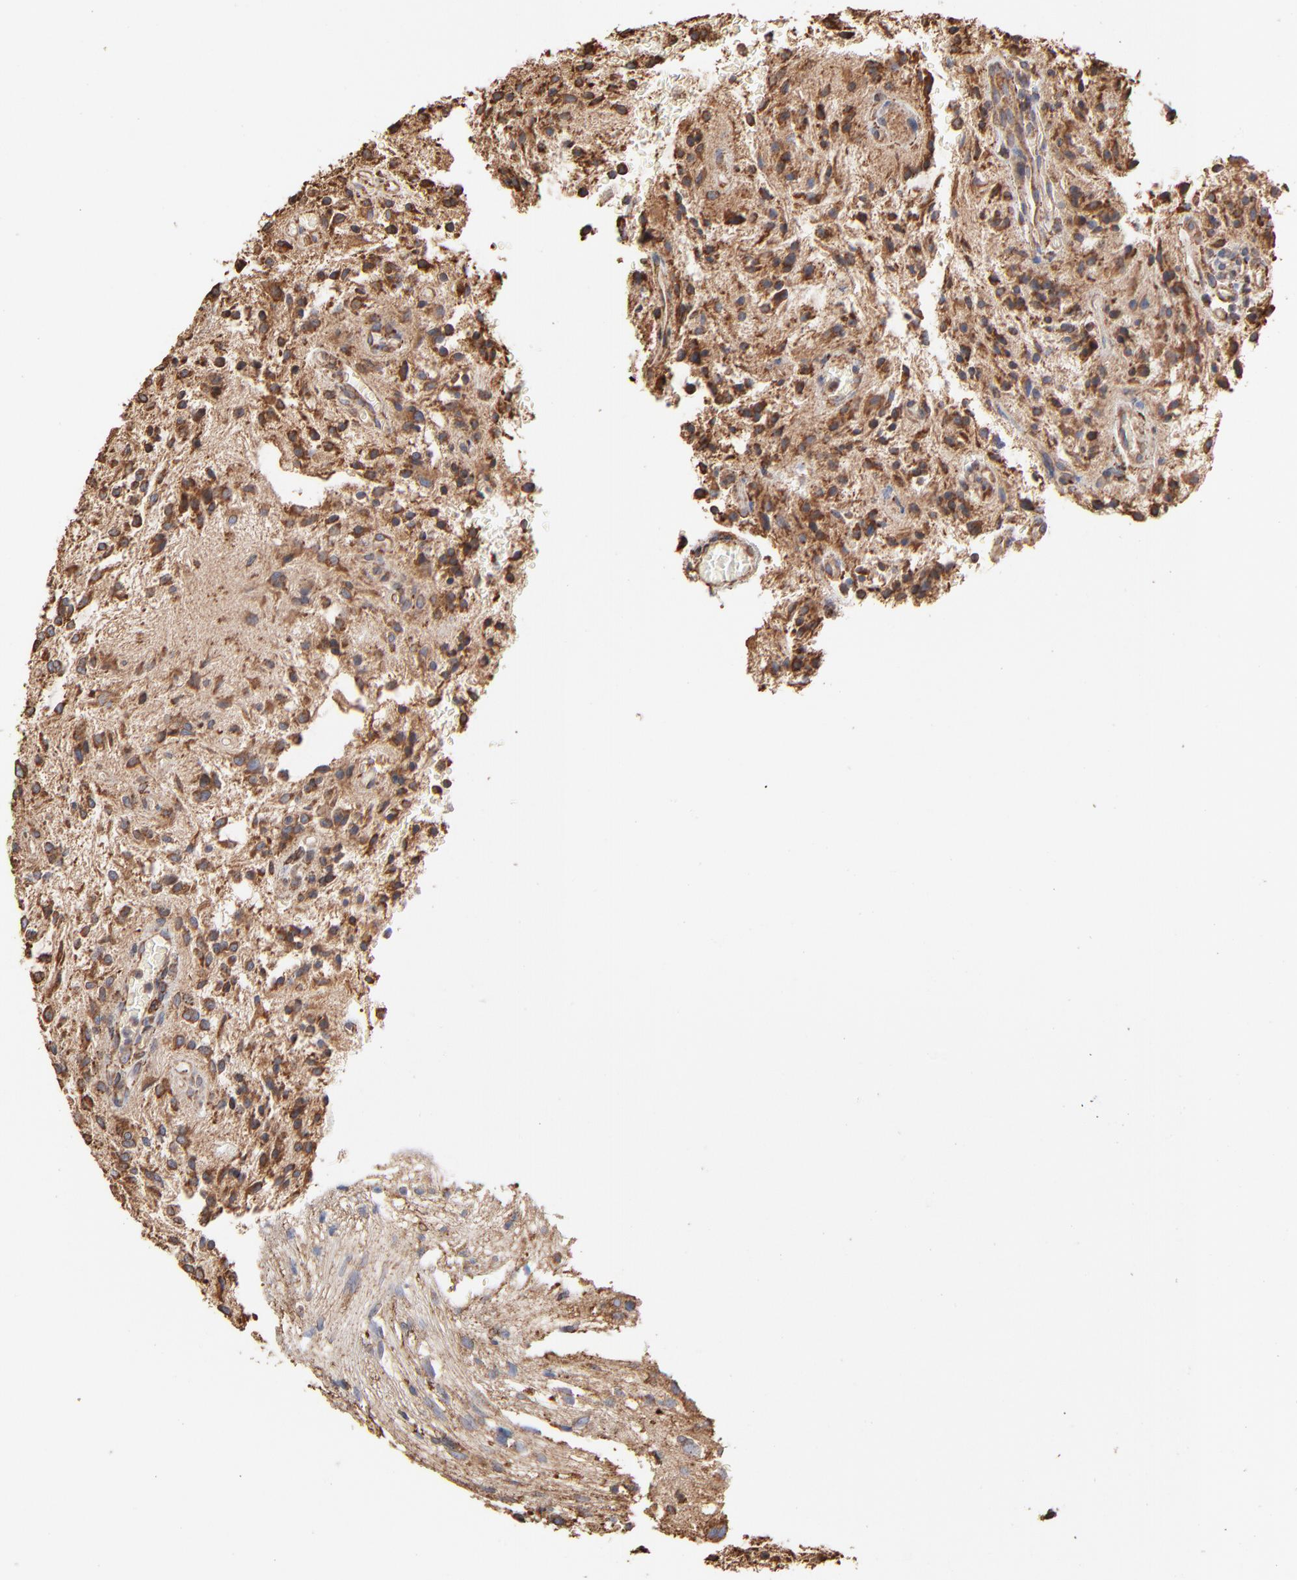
{"staining": {"intensity": "moderate", "quantity": ">75%", "location": "cytoplasmic/membranous"}, "tissue": "glioma", "cell_type": "Tumor cells", "image_type": "cancer", "snomed": [{"axis": "morphology", "description": "Glioma, malignant, NOS"}, {"axis": "topography", "description": "Cerebellum"}], "caption": "Tumor cells show moderate cytoplasmic/membranous staining in approximately >75% of cells in glioma.", "gene": "PDIA3", "patient": {"sex": "female", "age": 10}}